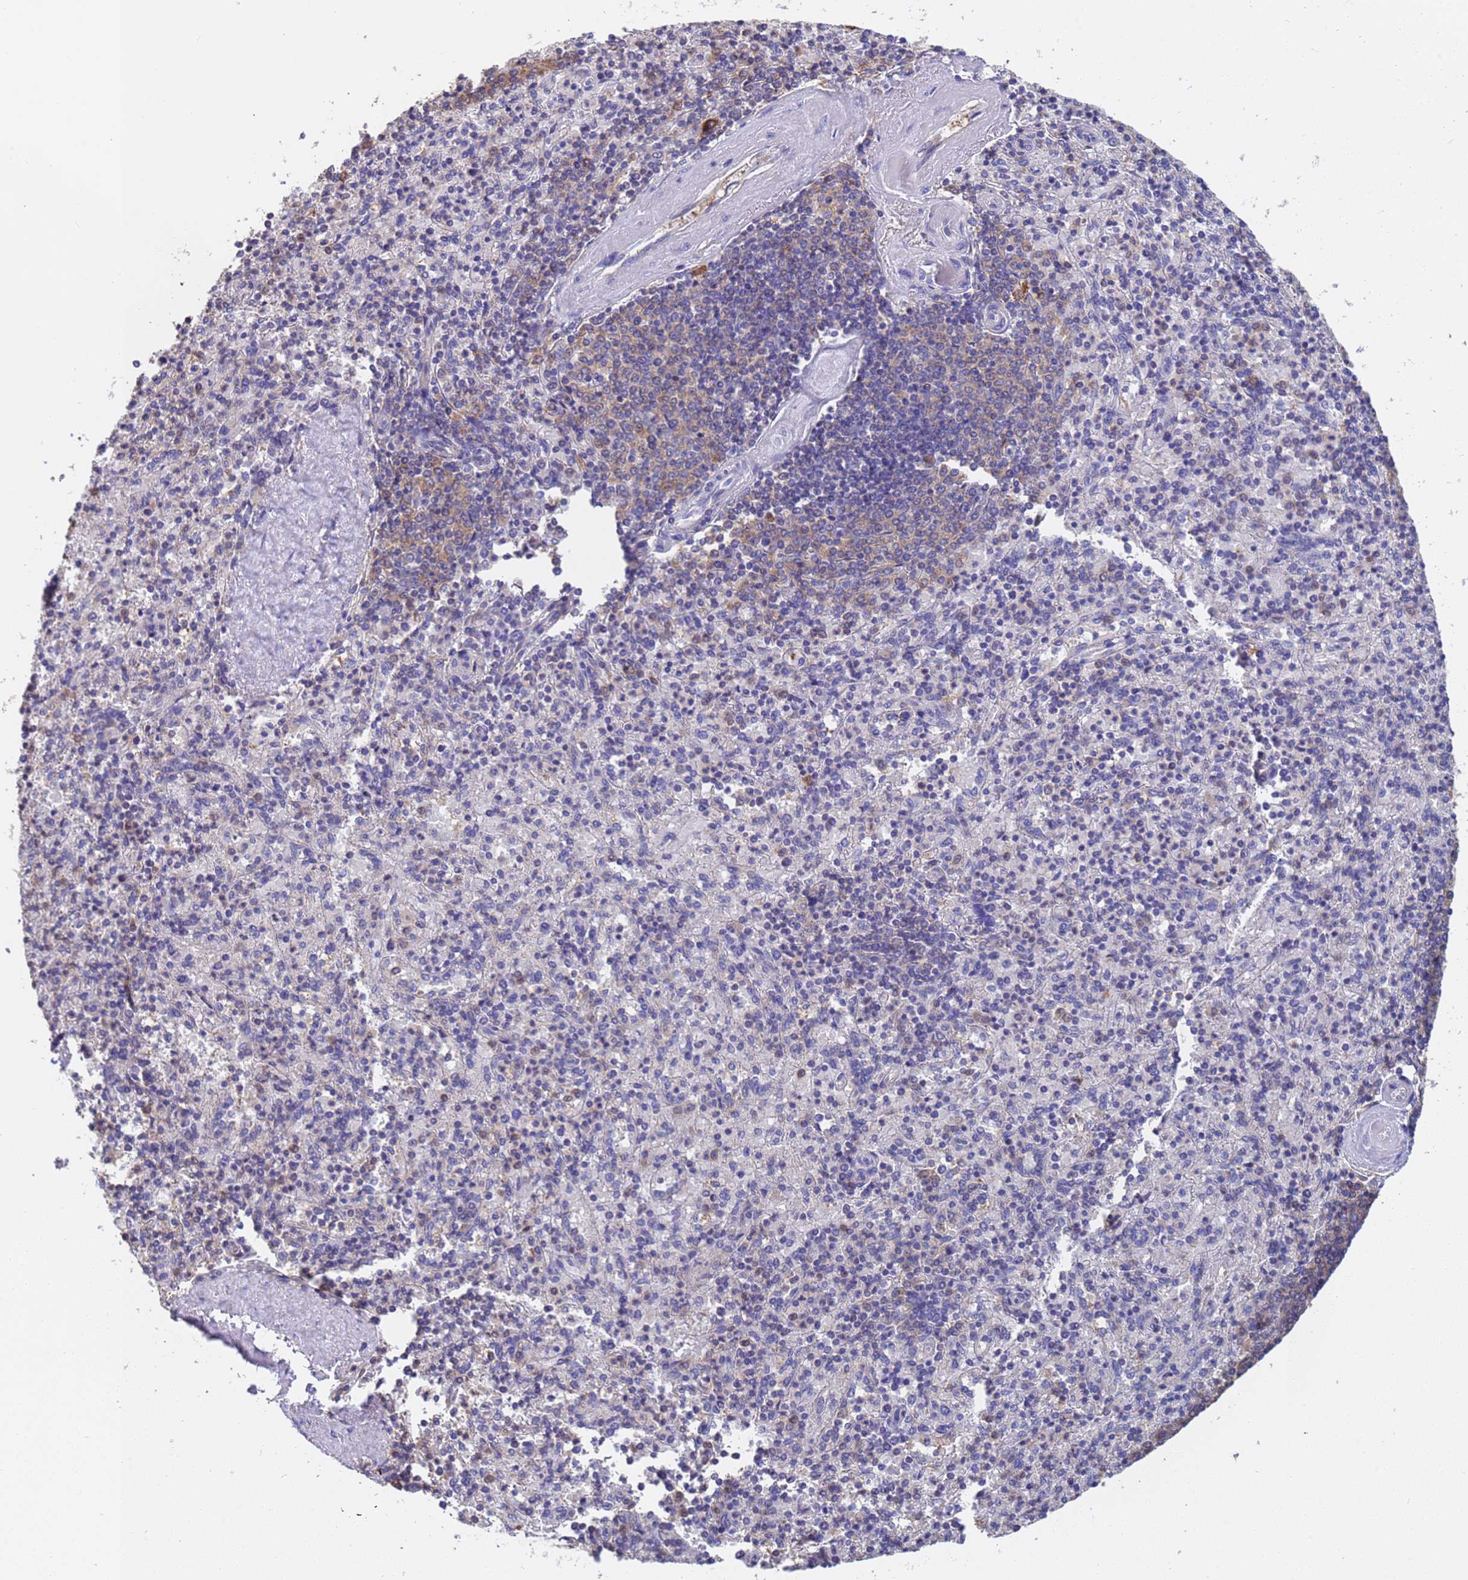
{"staining": {"intensity": "weak", "quantity": "<25%", "location": "cytoplasmic/membranous"}, "tissue": "spleen", "cell_type": "Cells in red pulp", "image_type": "normal", "snomed": [{"axis": "morphology", "description": "Normal tissue, NOS"}, {"axis": "topography", "description": "Spleen"}], "caption": "High magnification brightfield microscopy of normal spleen stained with DAB (brown) and counterstained with hematoxylin (blue): cells in red pulp show no significant positivity. The staining is performed using DAB (3,3'-diaminobenzidine) brown chromogen with nuclei counter-stained in using hematoxylin.", "gene": "FAM25A", "patient": {"sex": "male", "age": 82}}